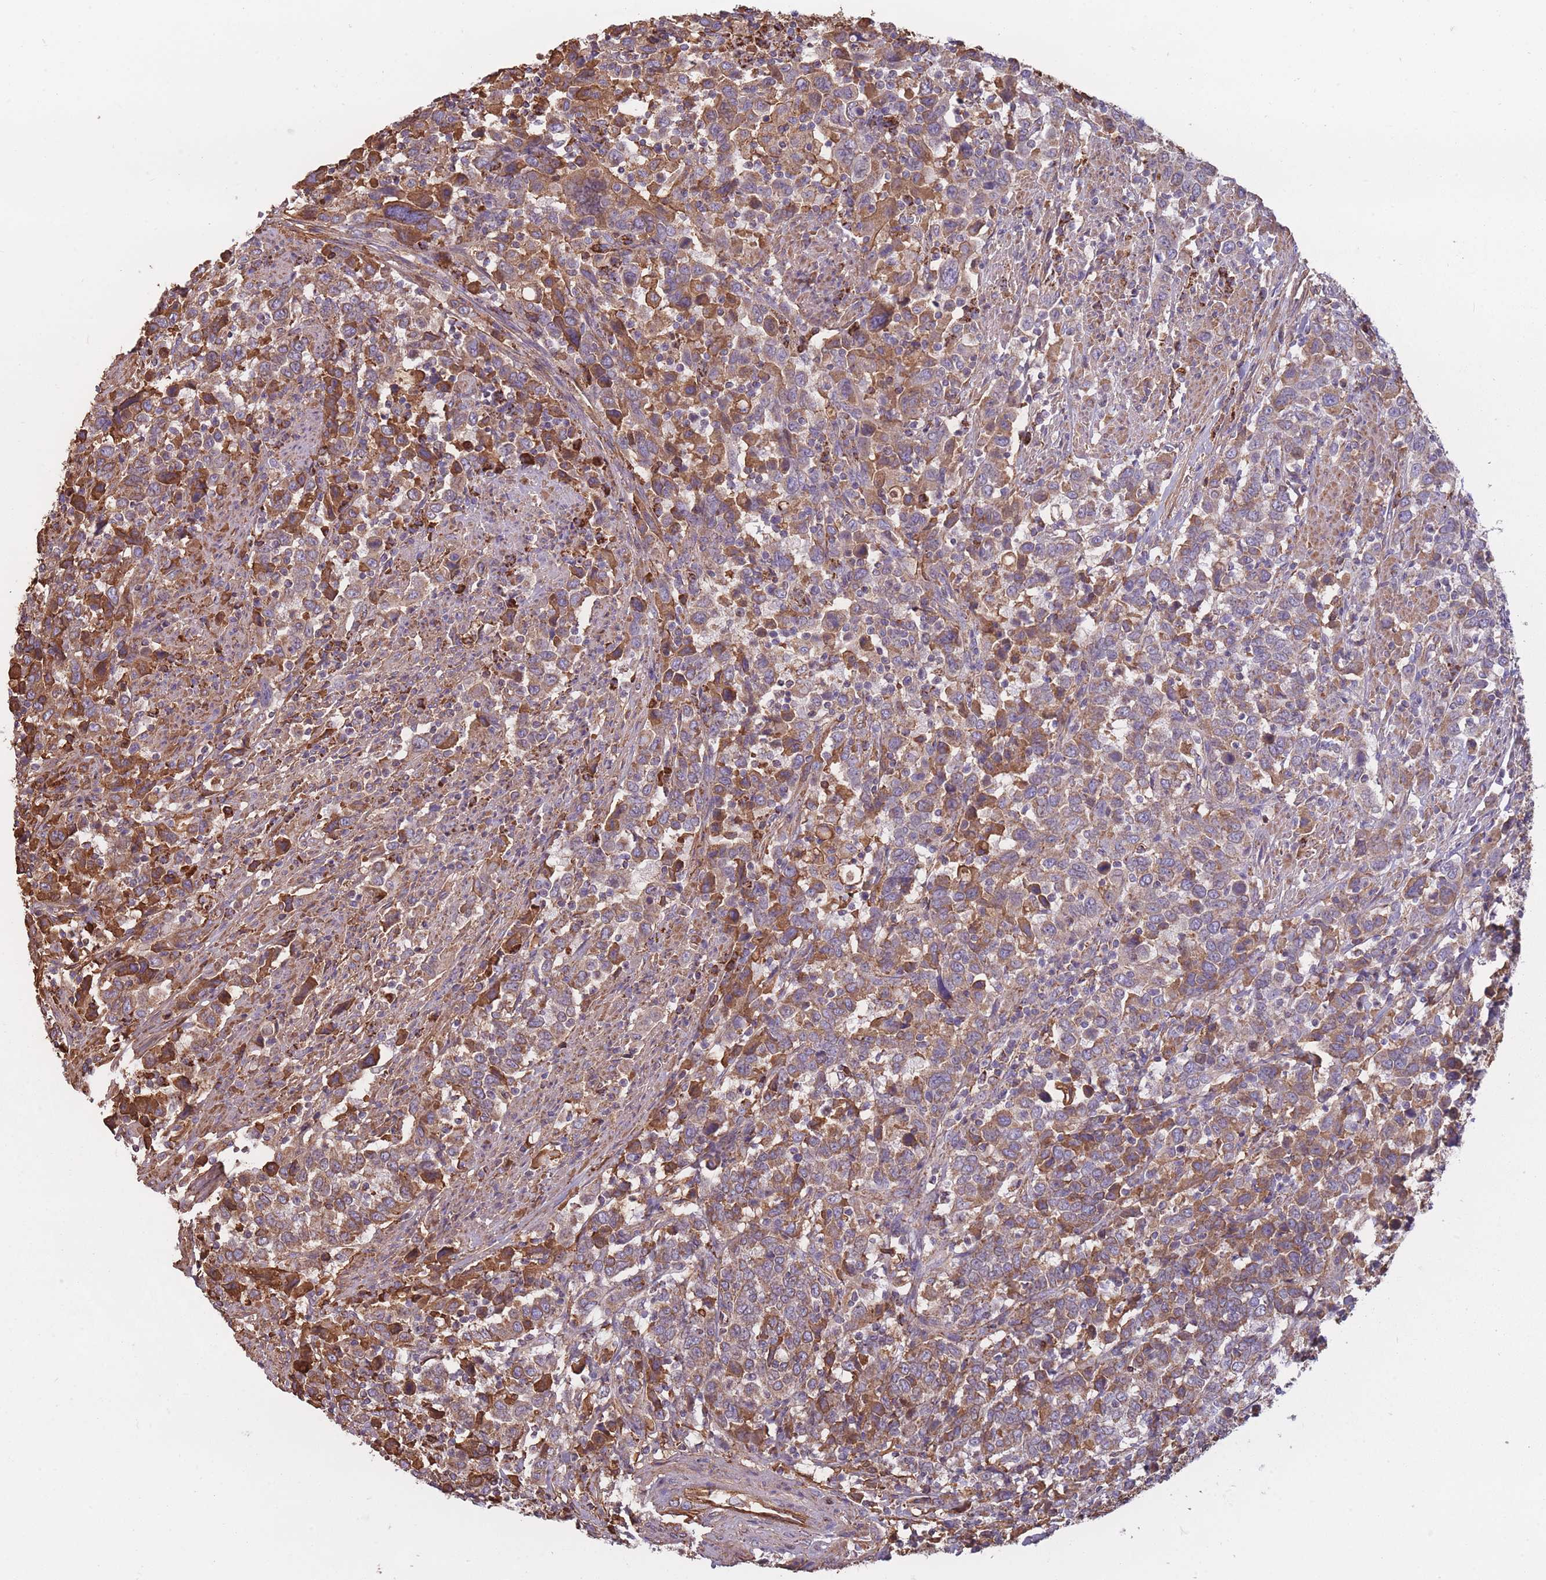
{"staining": {"intensity": "moderate", "quantity": "25%-75%", "location": "cytoplasmic/membranous"}, "tissue": "urothelial cancer", "cell_type": "Tumor cells", "image_type": "cancer", "snomed": [{"axis": "morphology", "description": "Urothelial carcinoma, High grade"}, {"axis": "topography", "description": "Urinary bladder"}], "caption": "Immunohistochemical staining of urothelial carcinoma (high-grade) reveals medium levels of moderate cytoplasmic/membranous protein expression in approximately 25%-75% of tumor cells. (IHC, brightfield microscopy, high magnification).", "gene": "KAT2A", "patient": {"sex": "male", "age": 61}}